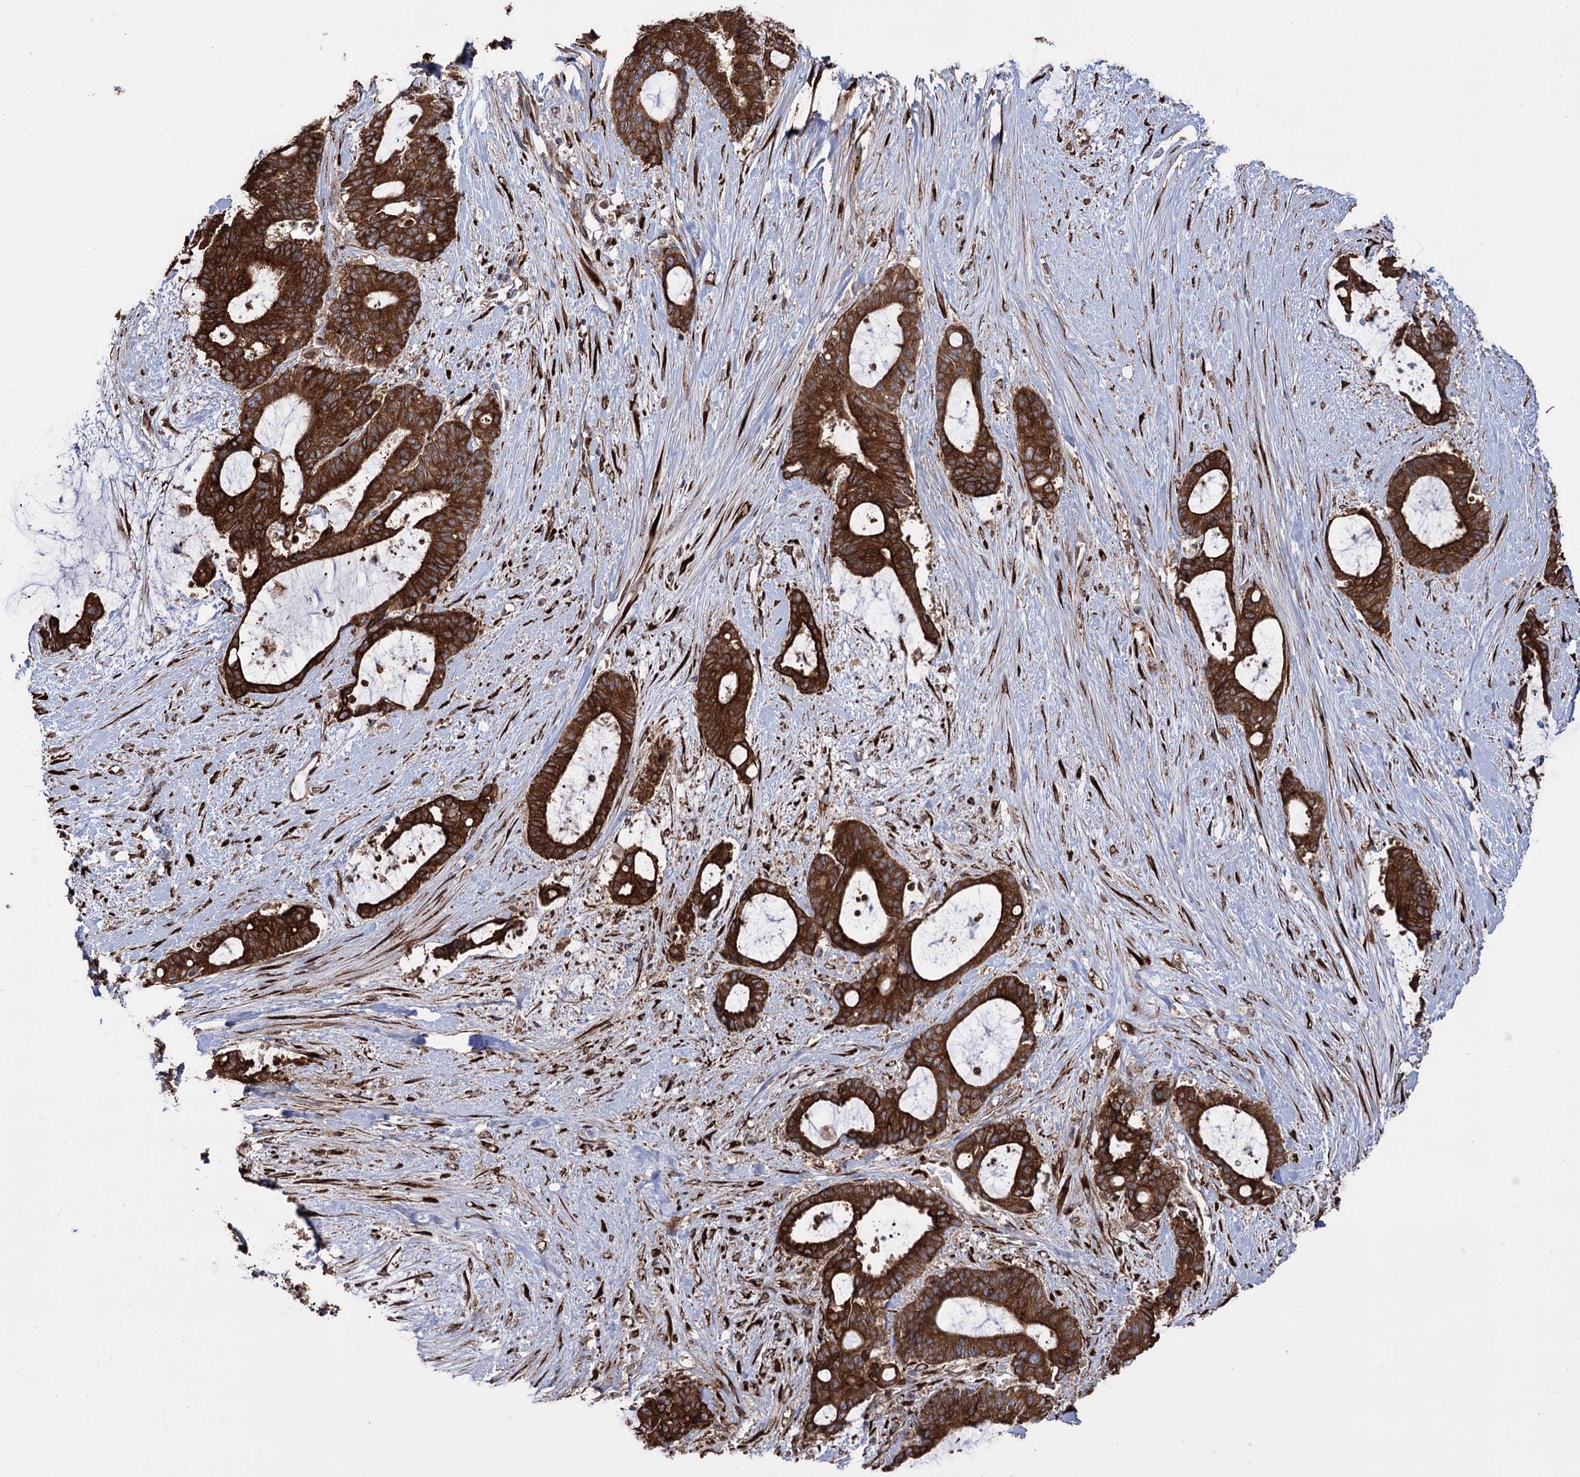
{"staining": {"intensity": "strong", "quantity": ">75%", "location": "cytoplasmic/membranous"}, "tissue": "liver cancer", "cell_type": "Tumor cells", "image_type": "cancer", "snomed": [{"axis": "morphology", "description": "Normal tissue, NOS"}, {"axis": "morphology", "description": "Cholangiocarcinoma"}, {"axis": "topography", "description": "Liver"}, {"axis": "topography", "description": "Peripheral nerve tissue"}], "caption": "High-power microscopy captured an immunohistochemistry histopathology image of cholangiocarcinoma (liver), revealing strong cytoplasmic/membranous expression in approximately >75% of tumor cells. The staining was performed using DAB (3,3'-diaminobenzidine) to visualize the protein expression in brown, while the nuclei were stained in blue with hematoxylin (Magnification: 20x).", "gene": "CDAN1", "patient": {"sex": "female", "age": 73}}